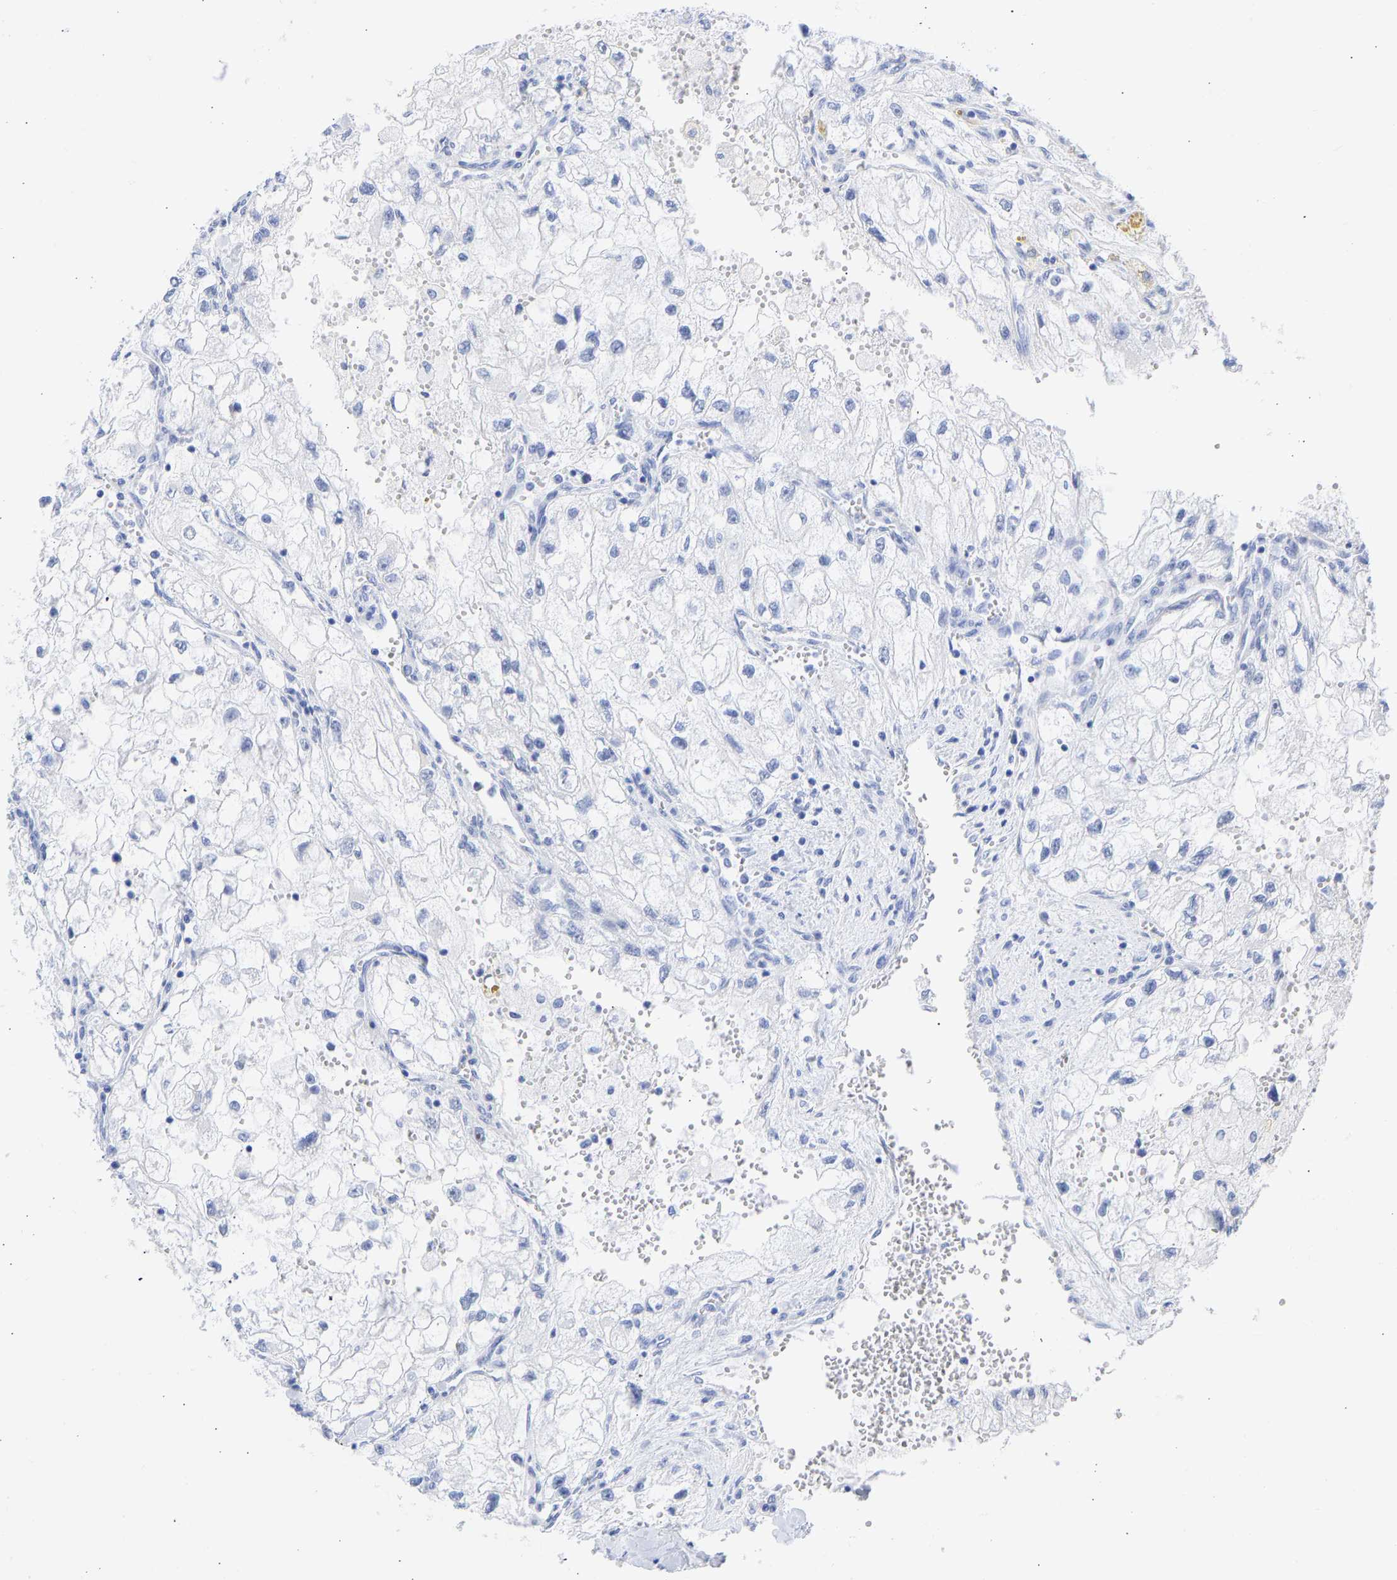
{"staining": {"intensity": "negative", "quantity": "none", "location": "none"}, "tissue": "renal cancer", "cell_type": "Tumor cells", "image_type": "cancer", "snomed": [{"axis": "morphology", "description": "Adenocarcinoma, NOS"}, {"axis": "topography", "description": "Kidney"}], "caption": "Image shows no significant protein positivity in tumor cells of renal adenocarcinoma. (DAB immunohistochemistry, high magnification).", "gene": "KRT1", "patient": {"sex": "female", "age": 70}}